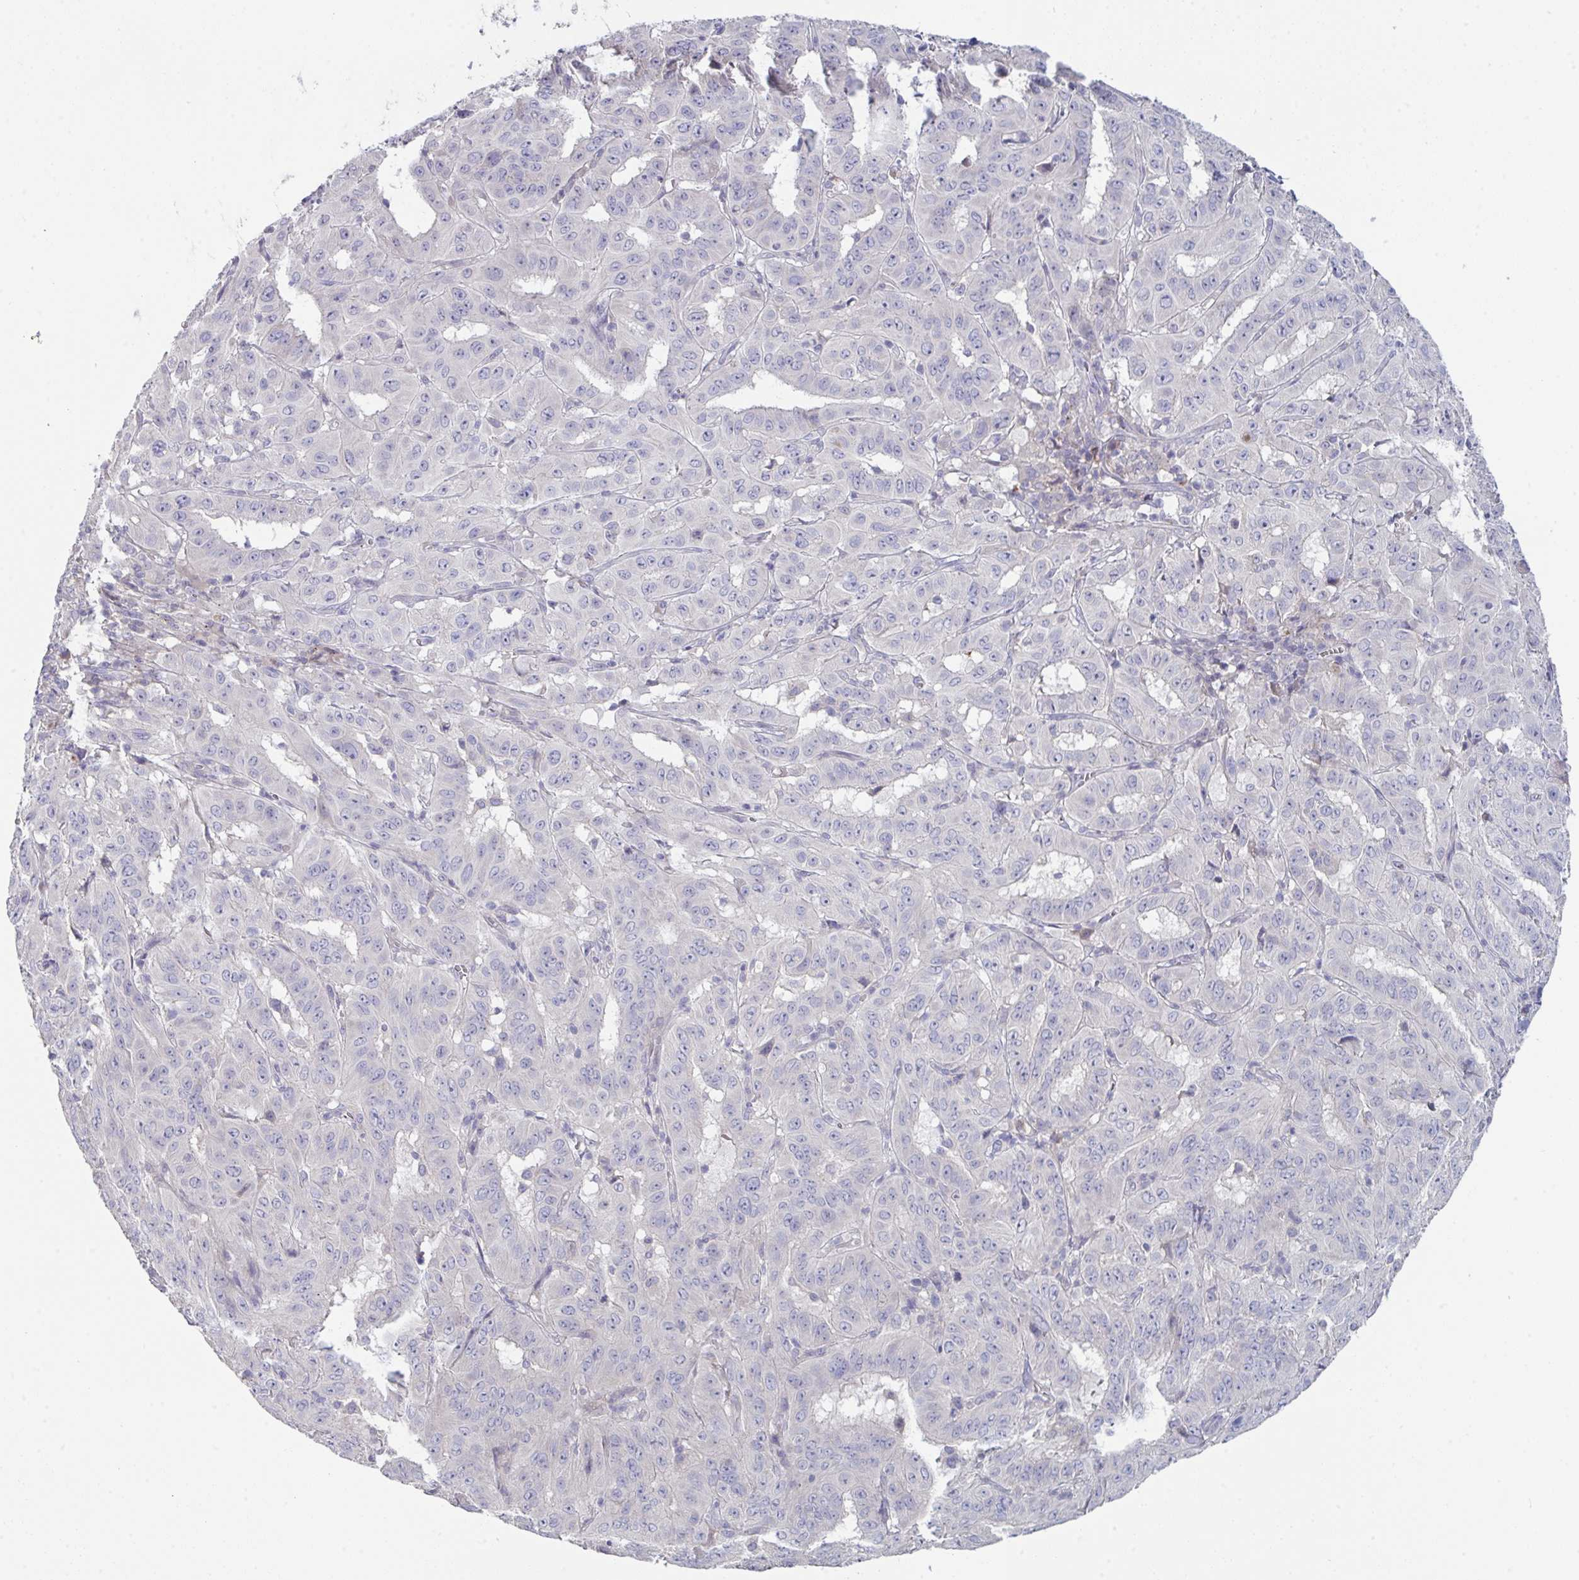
{"staining": {"intensity": "negative", "quantity": "none", "location": "none"}, "tissue": "pancreatic cancer", "cell_type": "Tumor cells", "image_type": "cancer", "snomed": [{"axis": "morphology", "description": "Adenocarcinoma, NOS"}, {"axis": "topography", "description": "Pancreas"}], "caption": "Immunohistochemistry of pancreatic cancer reveals no staining in tumor cells.", "gene": "HGFAC", "patient": {"sex": "male", "age": 63}}